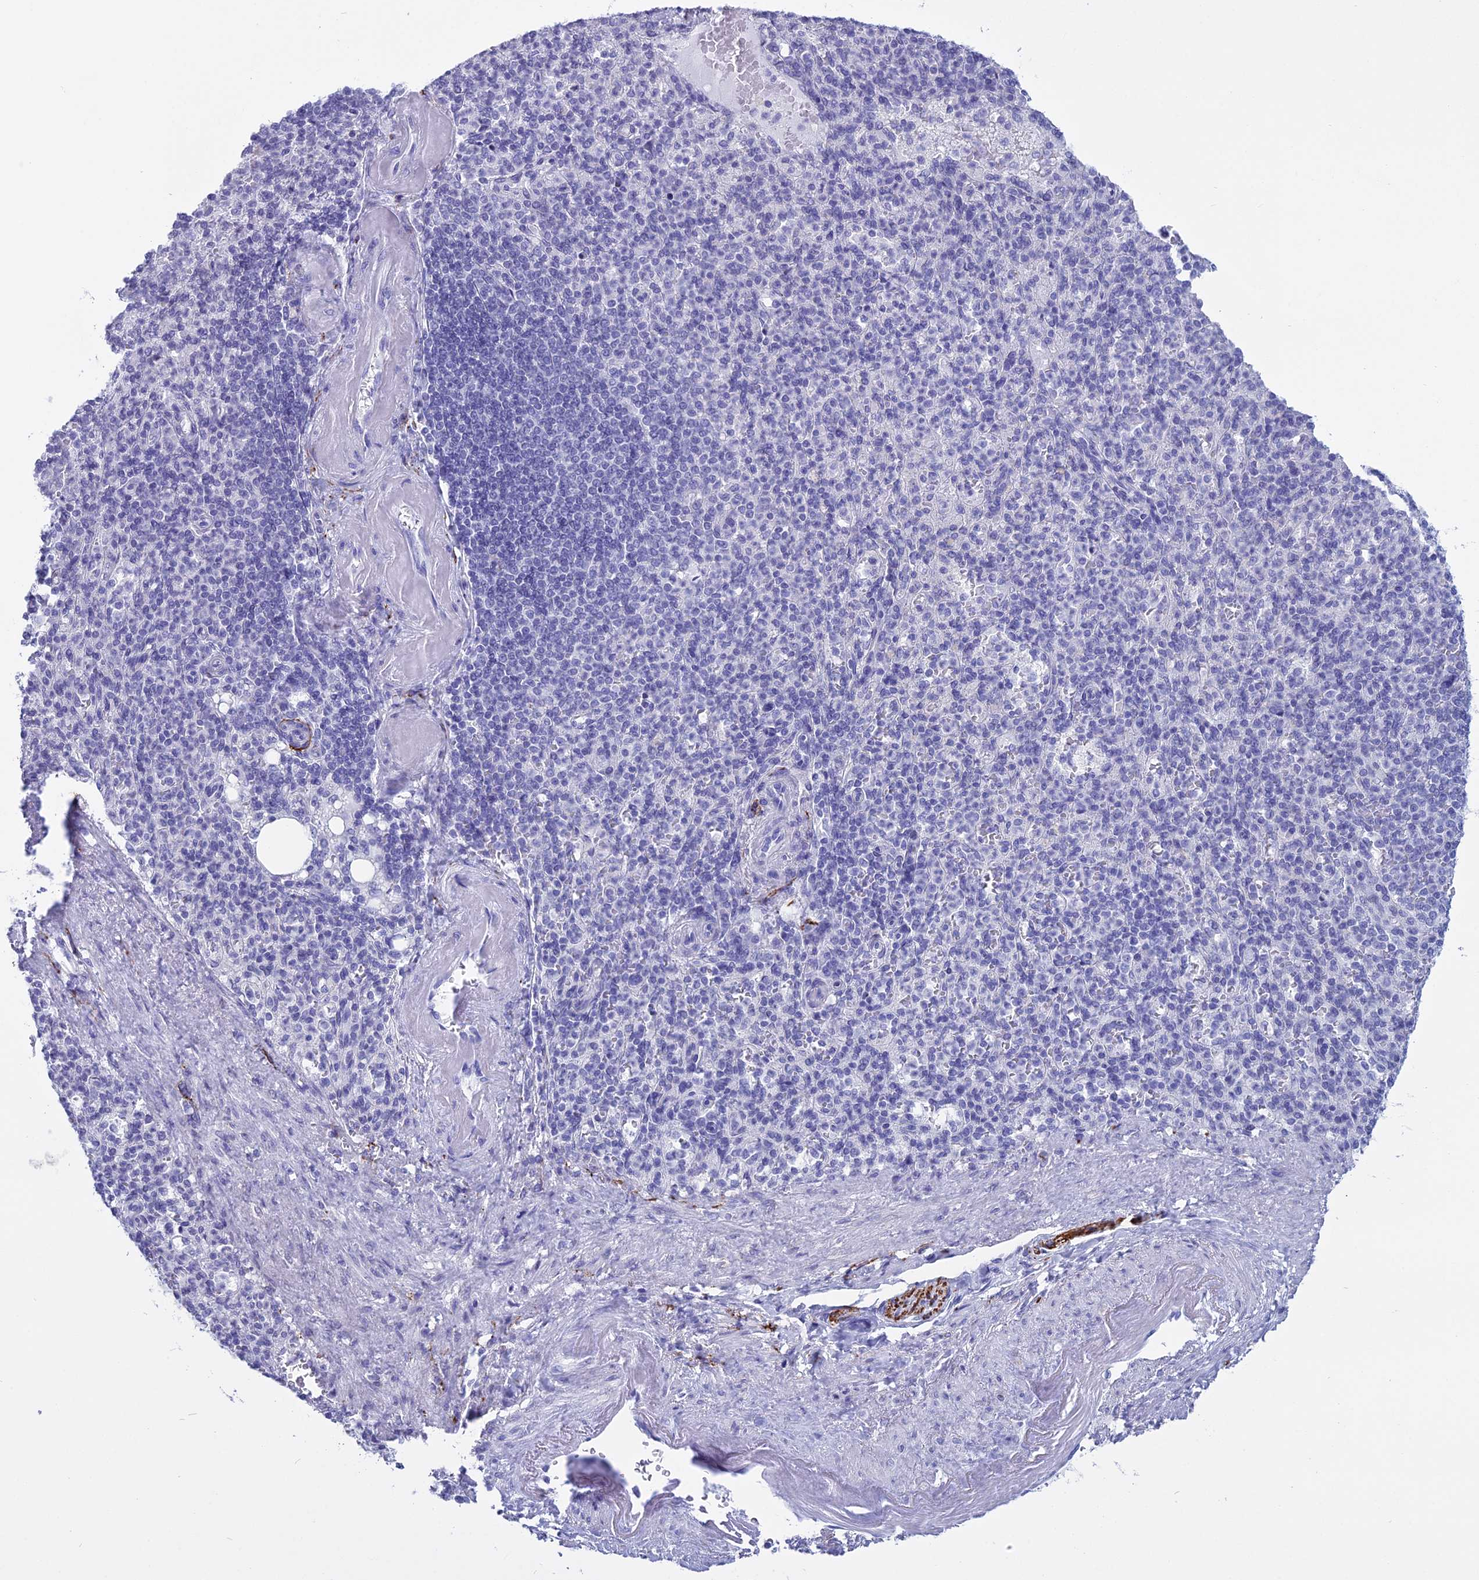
{"staining": {"intensity": "negative", "quantity": "none", "location": "none"}, "tissue": "spleen", "cell_type": "Cells in red pulp", "image_type": "normal", "snomed": [{"axis": "morphology", "description": "Normal tissue, NOS"}, {"axis": "topography", "description": "Spleen"}], "caption": "Cells in red pulp show no significant protein expression in normal spleen.", "gene": "MAP6", "patient": {"sex": "female", "age": 74}}